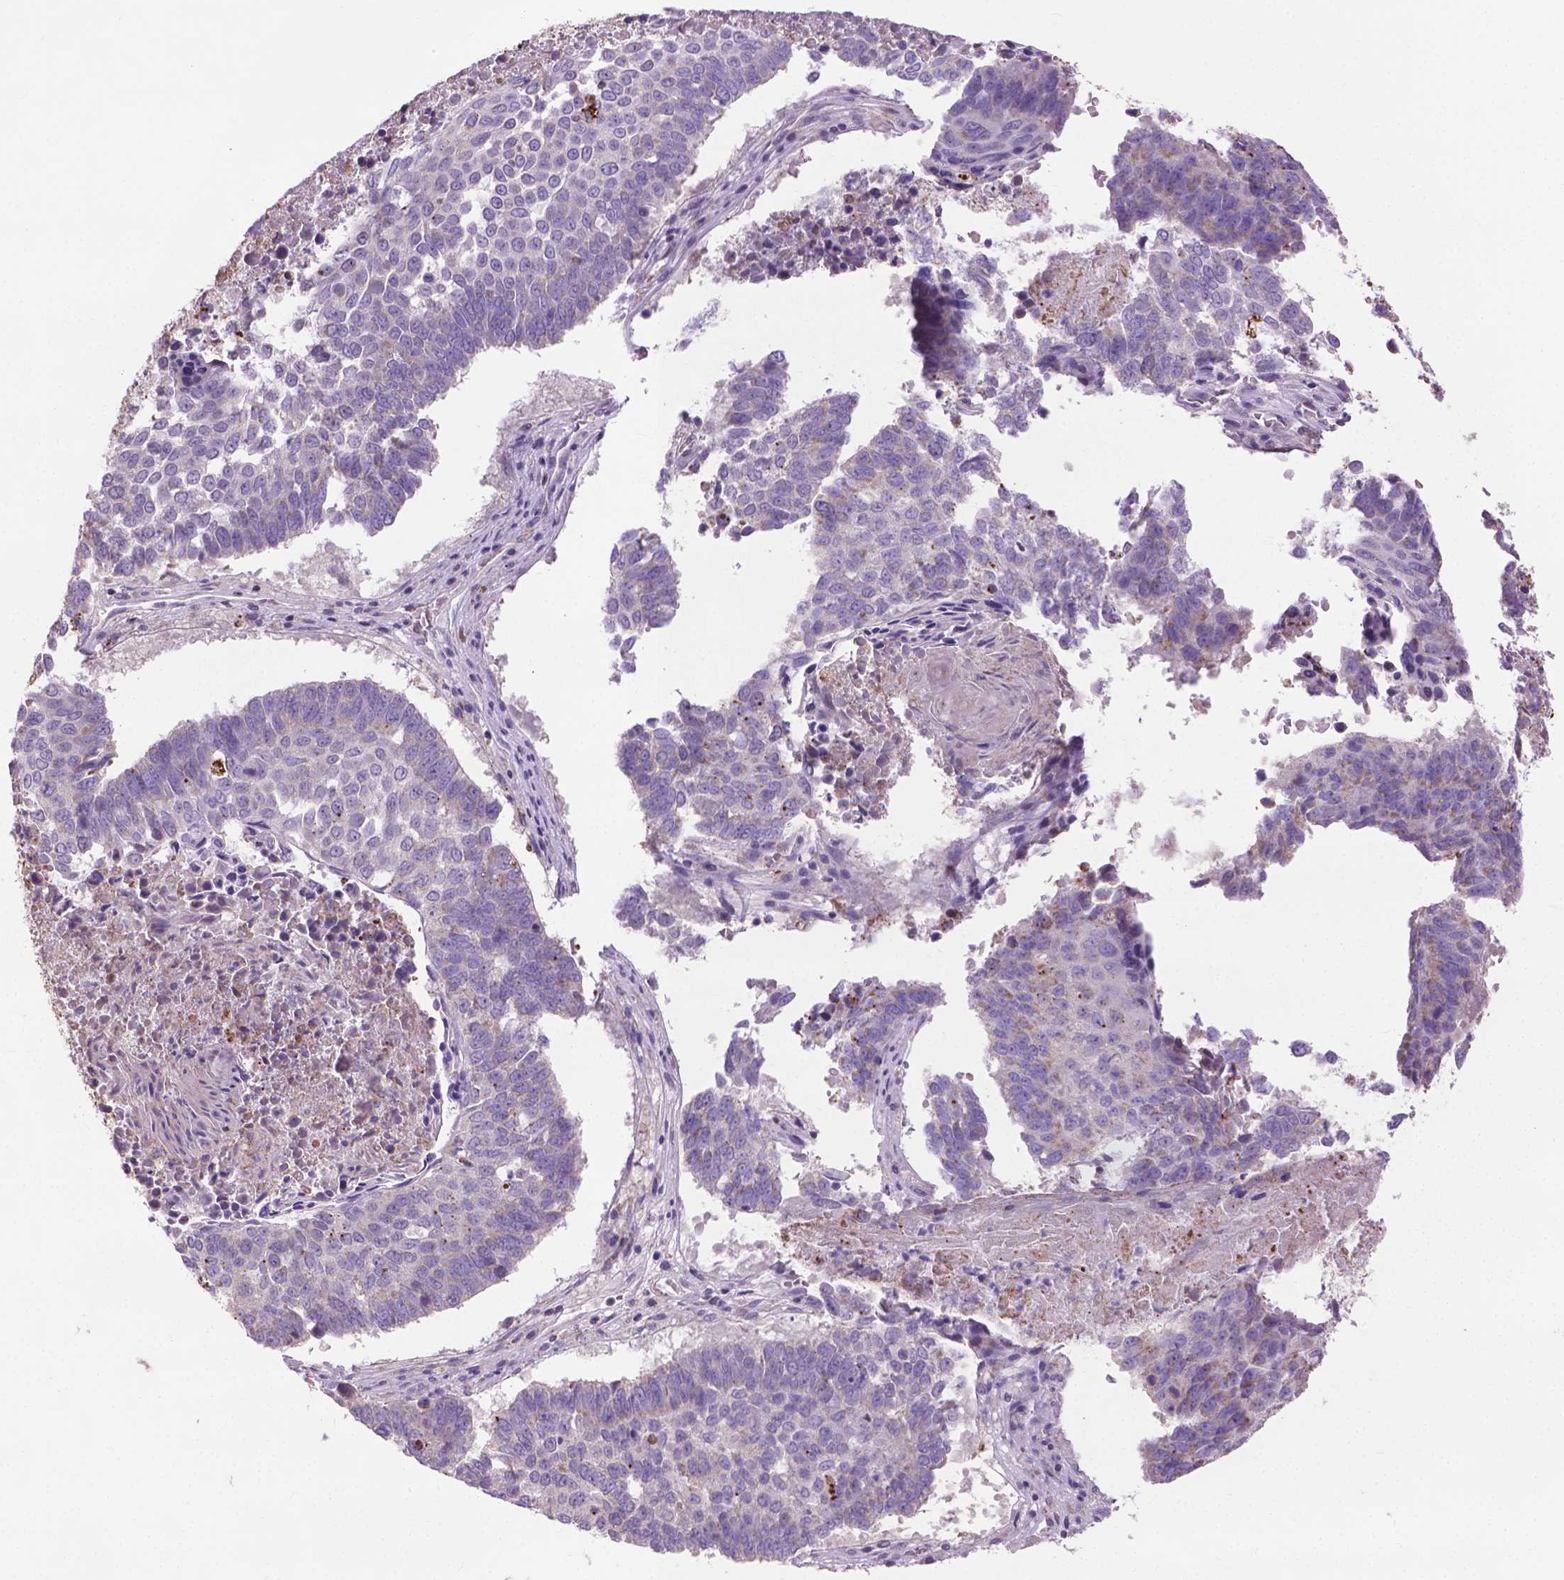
{"staining": {"intensity": "weak", "quantity": "<25%", "location": "cytoplasmic/membranous"}, "tissue": "lung cancer", "cell_type": "Tumor cells", "image_type": "cancer", "snomed": [{"axis": "morphology", "description": "Squamous cell carcinoma, NOS"}, {"axis": "topography", "description": "Lung"}], "caption": "Protein analysis of lung cancer exhibits no significant staining in tumor cells.", "gene": "VDAC1", "patient": {"sex": "male", "age": 73}}